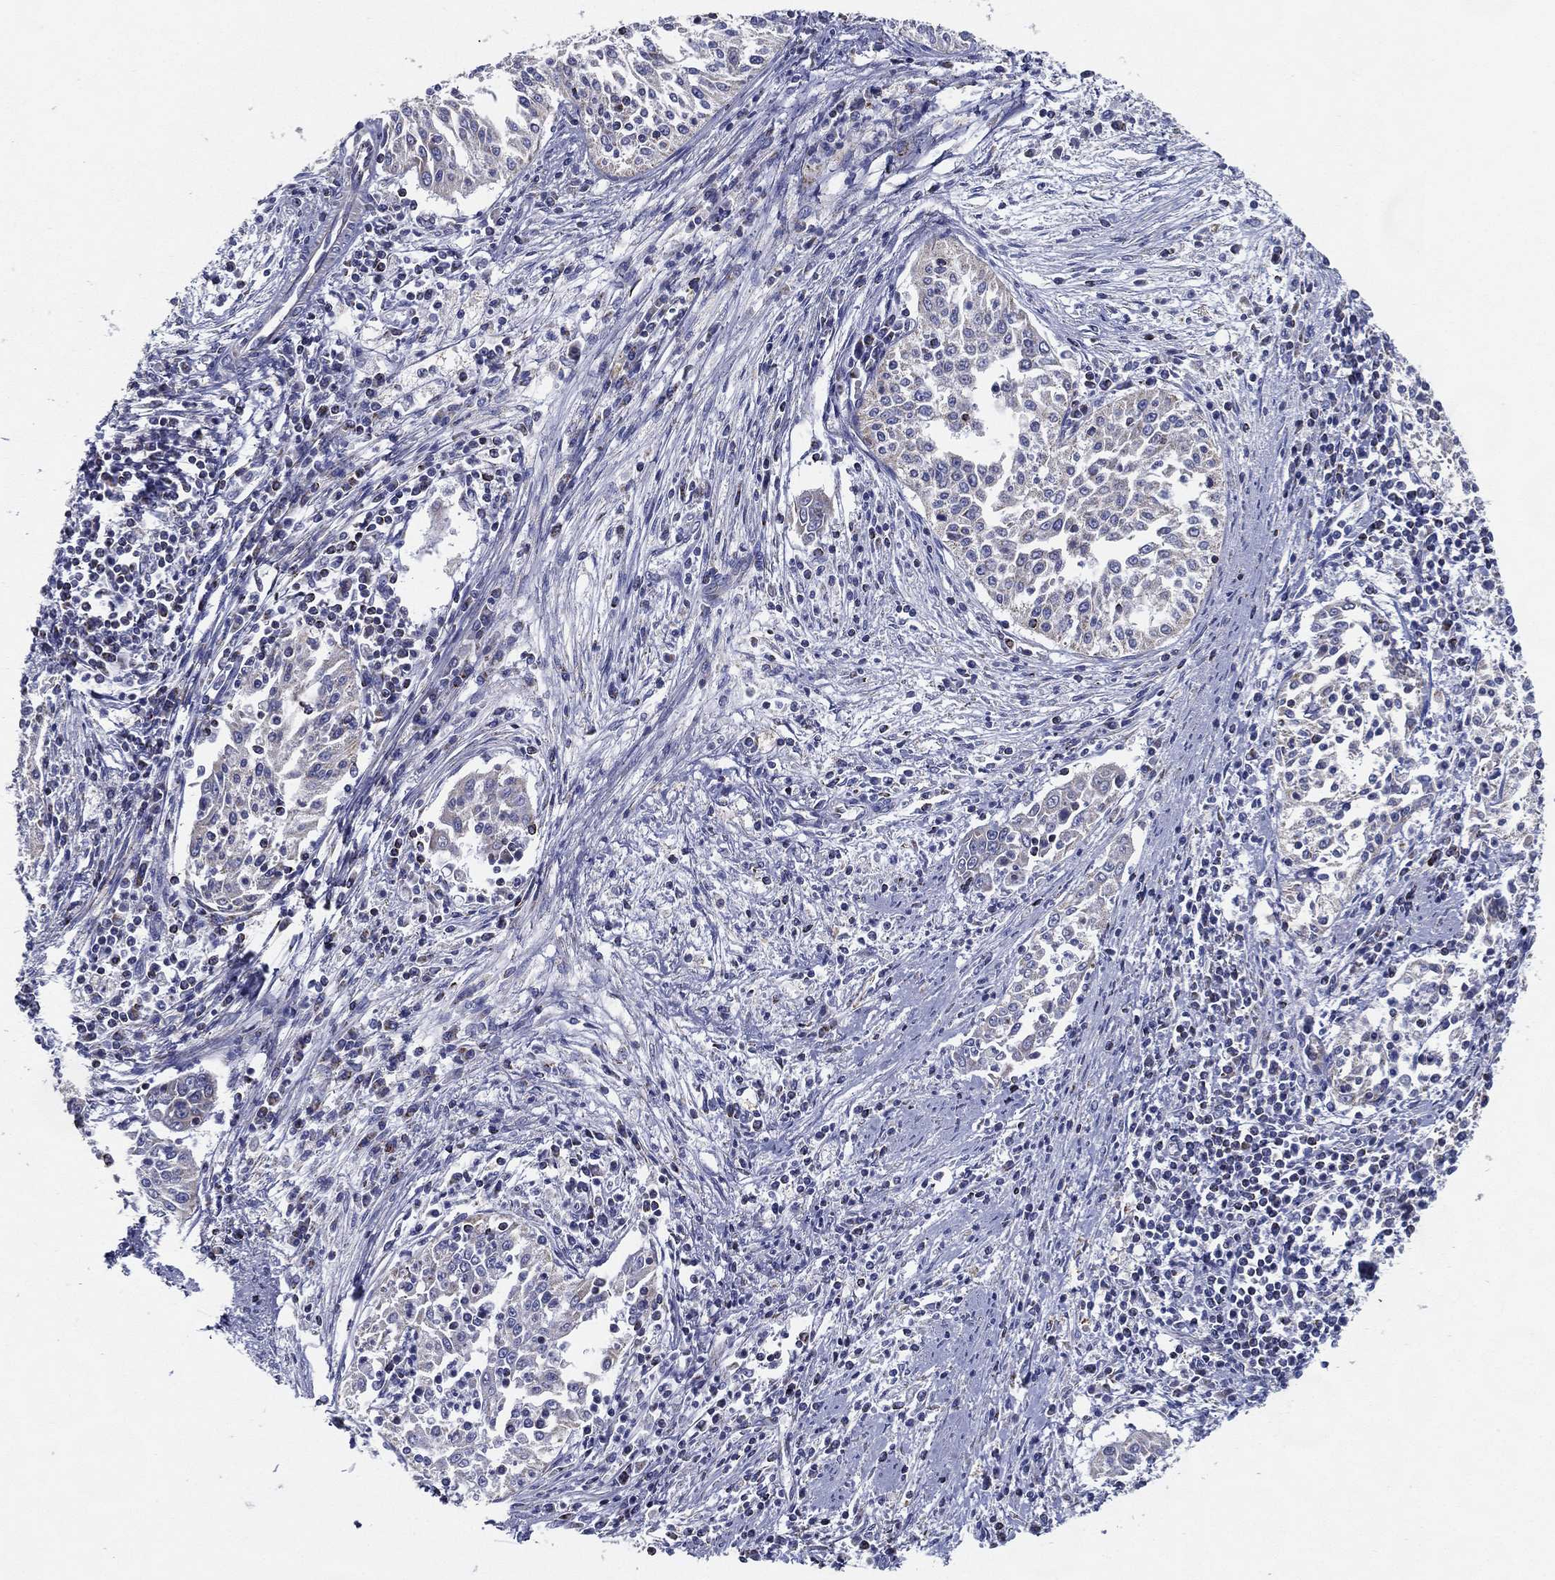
{"staining": {"intensity": "negative", "quantity": "none", "location": "none"}, "tissue": "cervical cancer", "cell_type": "Tumor cells", "image_type": "cancer", "snomed": [{"axis": "morphology", "description": "Squamous cell carcinoma, NOS"}, {"axis": "topography", "description": "Cervix"}], "caption": "Immunohistochemical staining of human cervical cancer (squamous cell carcinoma) reveals no significant staining in tumor cells.", "gene": "SFXN1", "patient": {"sex": "female", "age": 41}}